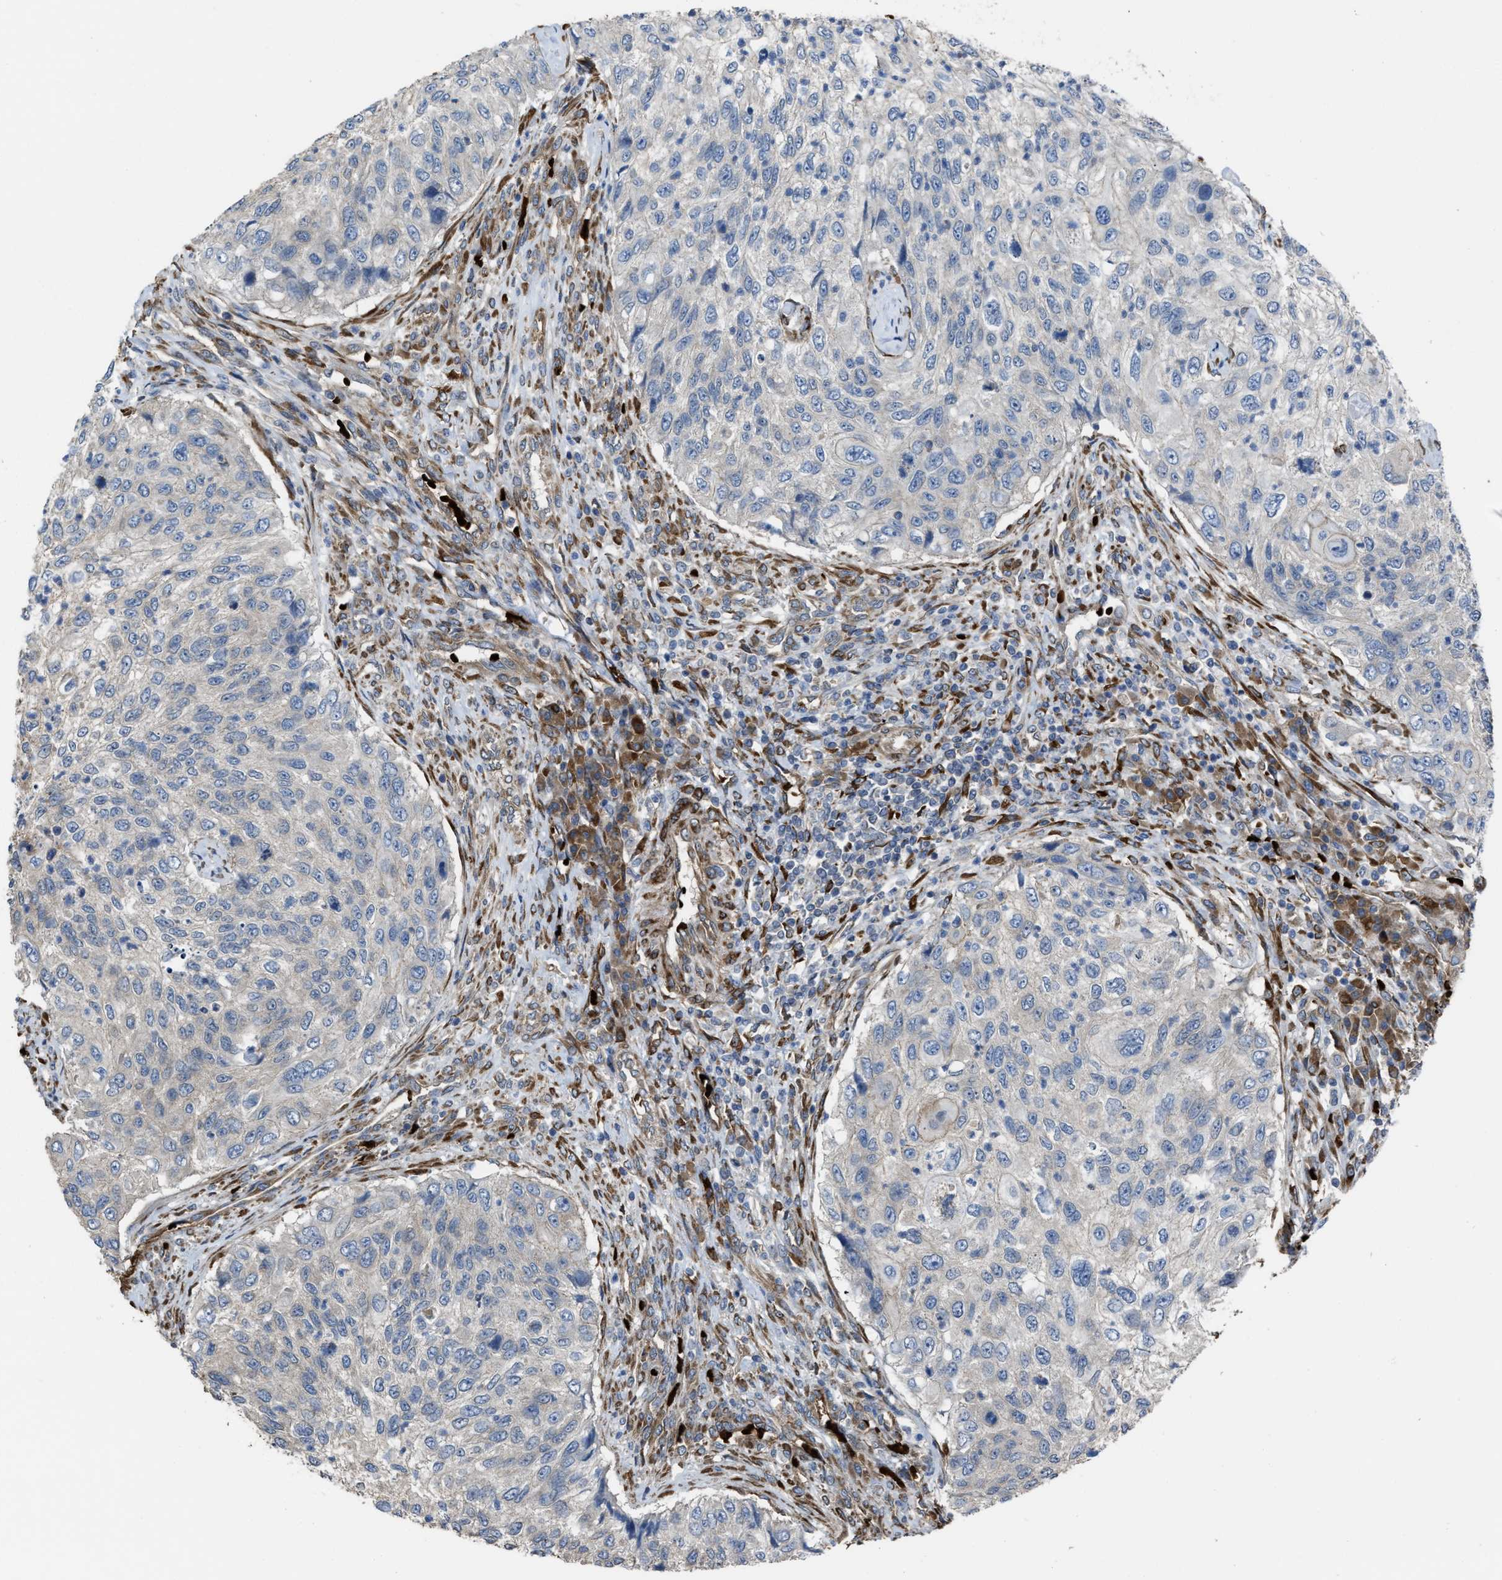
{"staining": {"intensity": "negative", "quantity": "none", "location": "none"}, "tissue": "urothelial cancer", "cell_type": "Tumor cells", "image_type": "cancer", "snomed": [{"axis": "morphology", "description": "Urothelial carcinoma, High grade"}, {"axis": "topography", "description": "Urinary bladder"}], "caption": "High-grade urothelial carcinoma stained for a protein using immunohistochemistry (IHC) shows no staining tumor cells.", "gene": "SELENOM", "patient": {"sex": "female", "age": 60}}